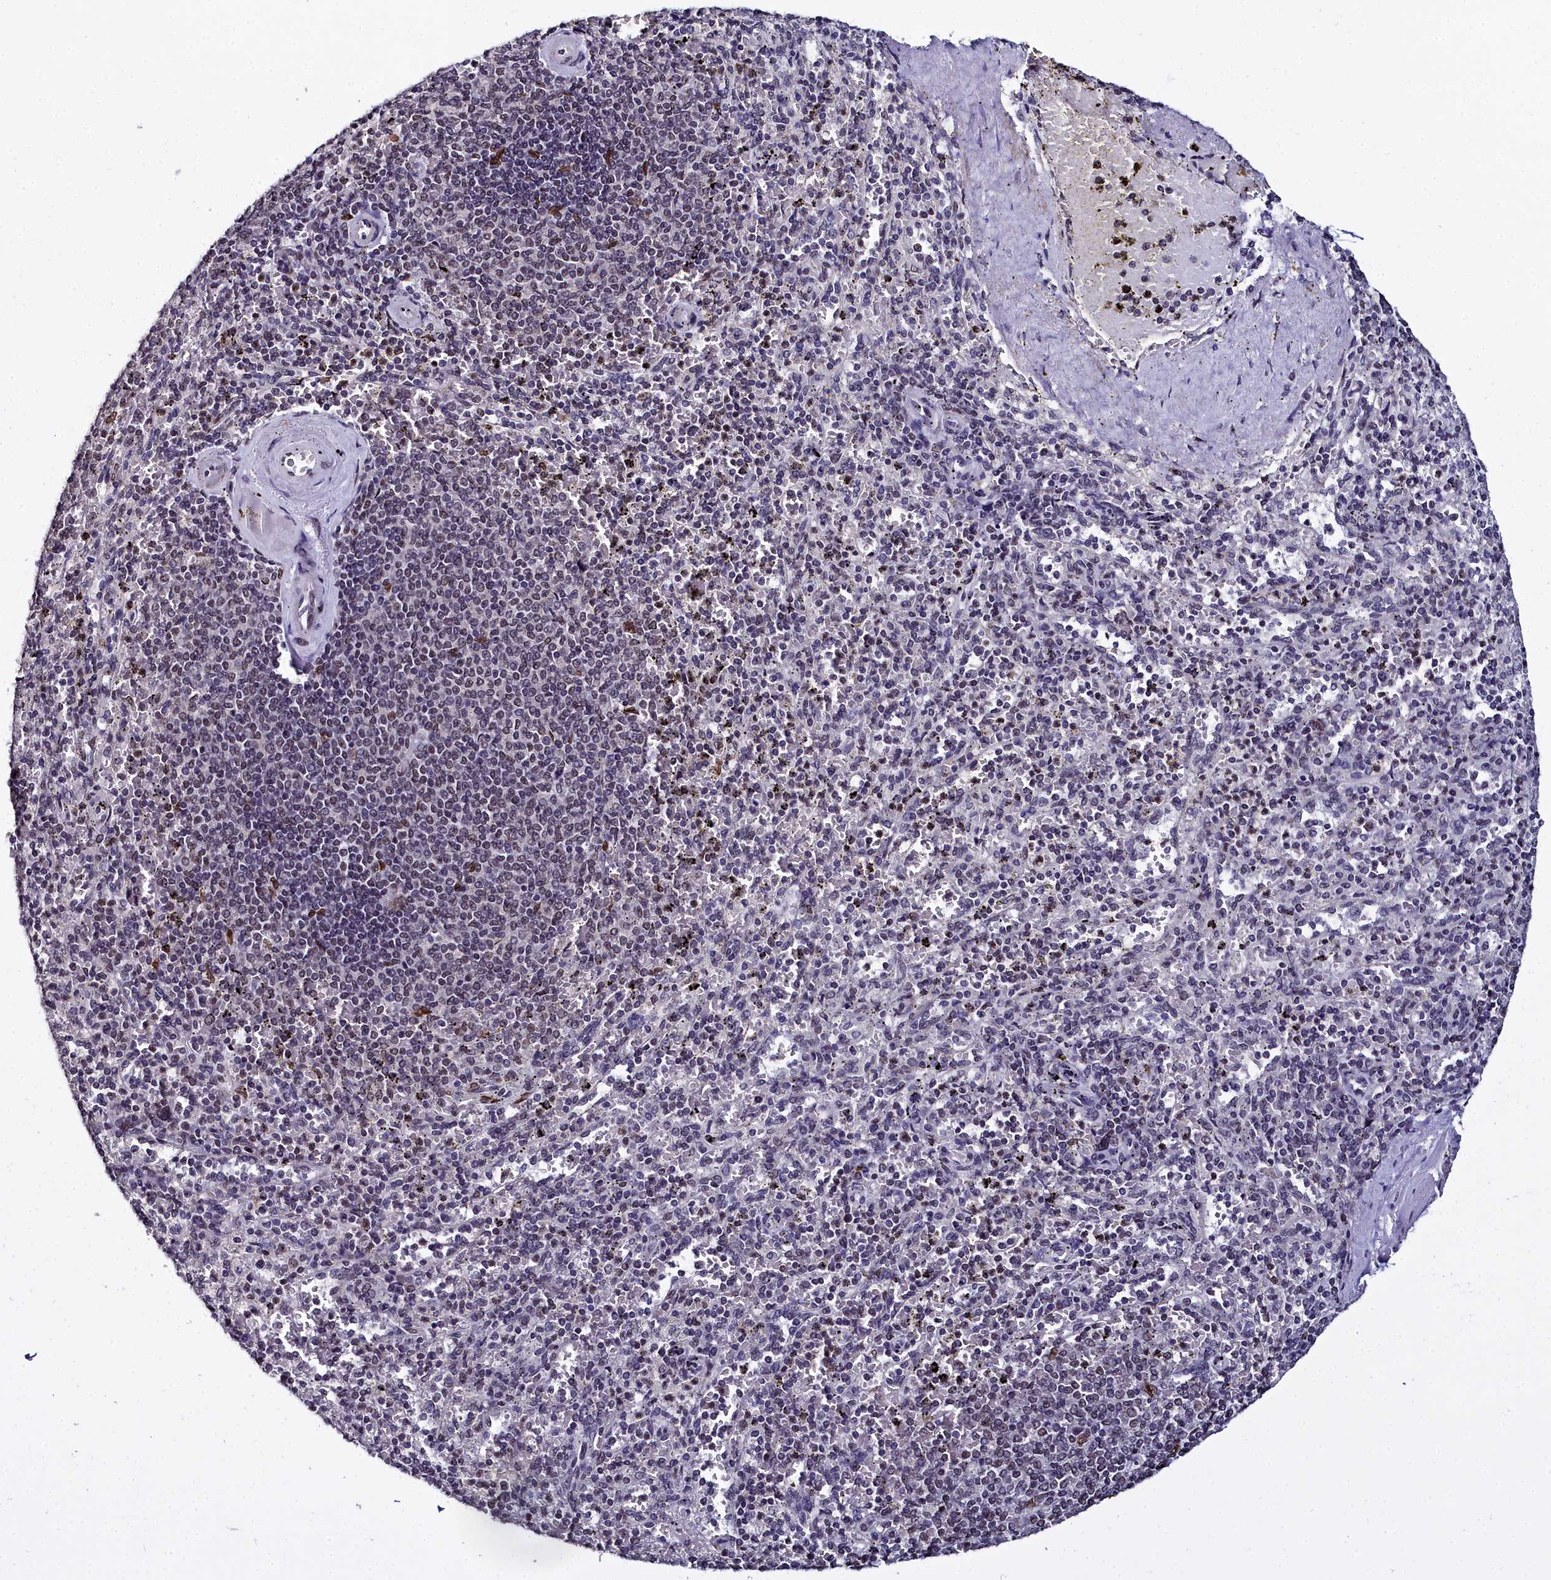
{"staining": {"intensity": "weak", "quantity": "<25%", "location": "nuclear"}, "tissue": "spleen", "cell_type": "Cells in red pulp", "image_type": "normal", "snomed": [{"axis": "morphology", "description": "Normal tissue, NOS"}, {"axis": "topography", "description": "Spleen"}], "caption": "High power microscopy photomicrograph of an immunohistochemistry (IHC) image of benign spleen, revealing no significant positivity in cells in red pulp.", "gene": "CCDC97", "patient": {"sex": "male", "age": 82}}